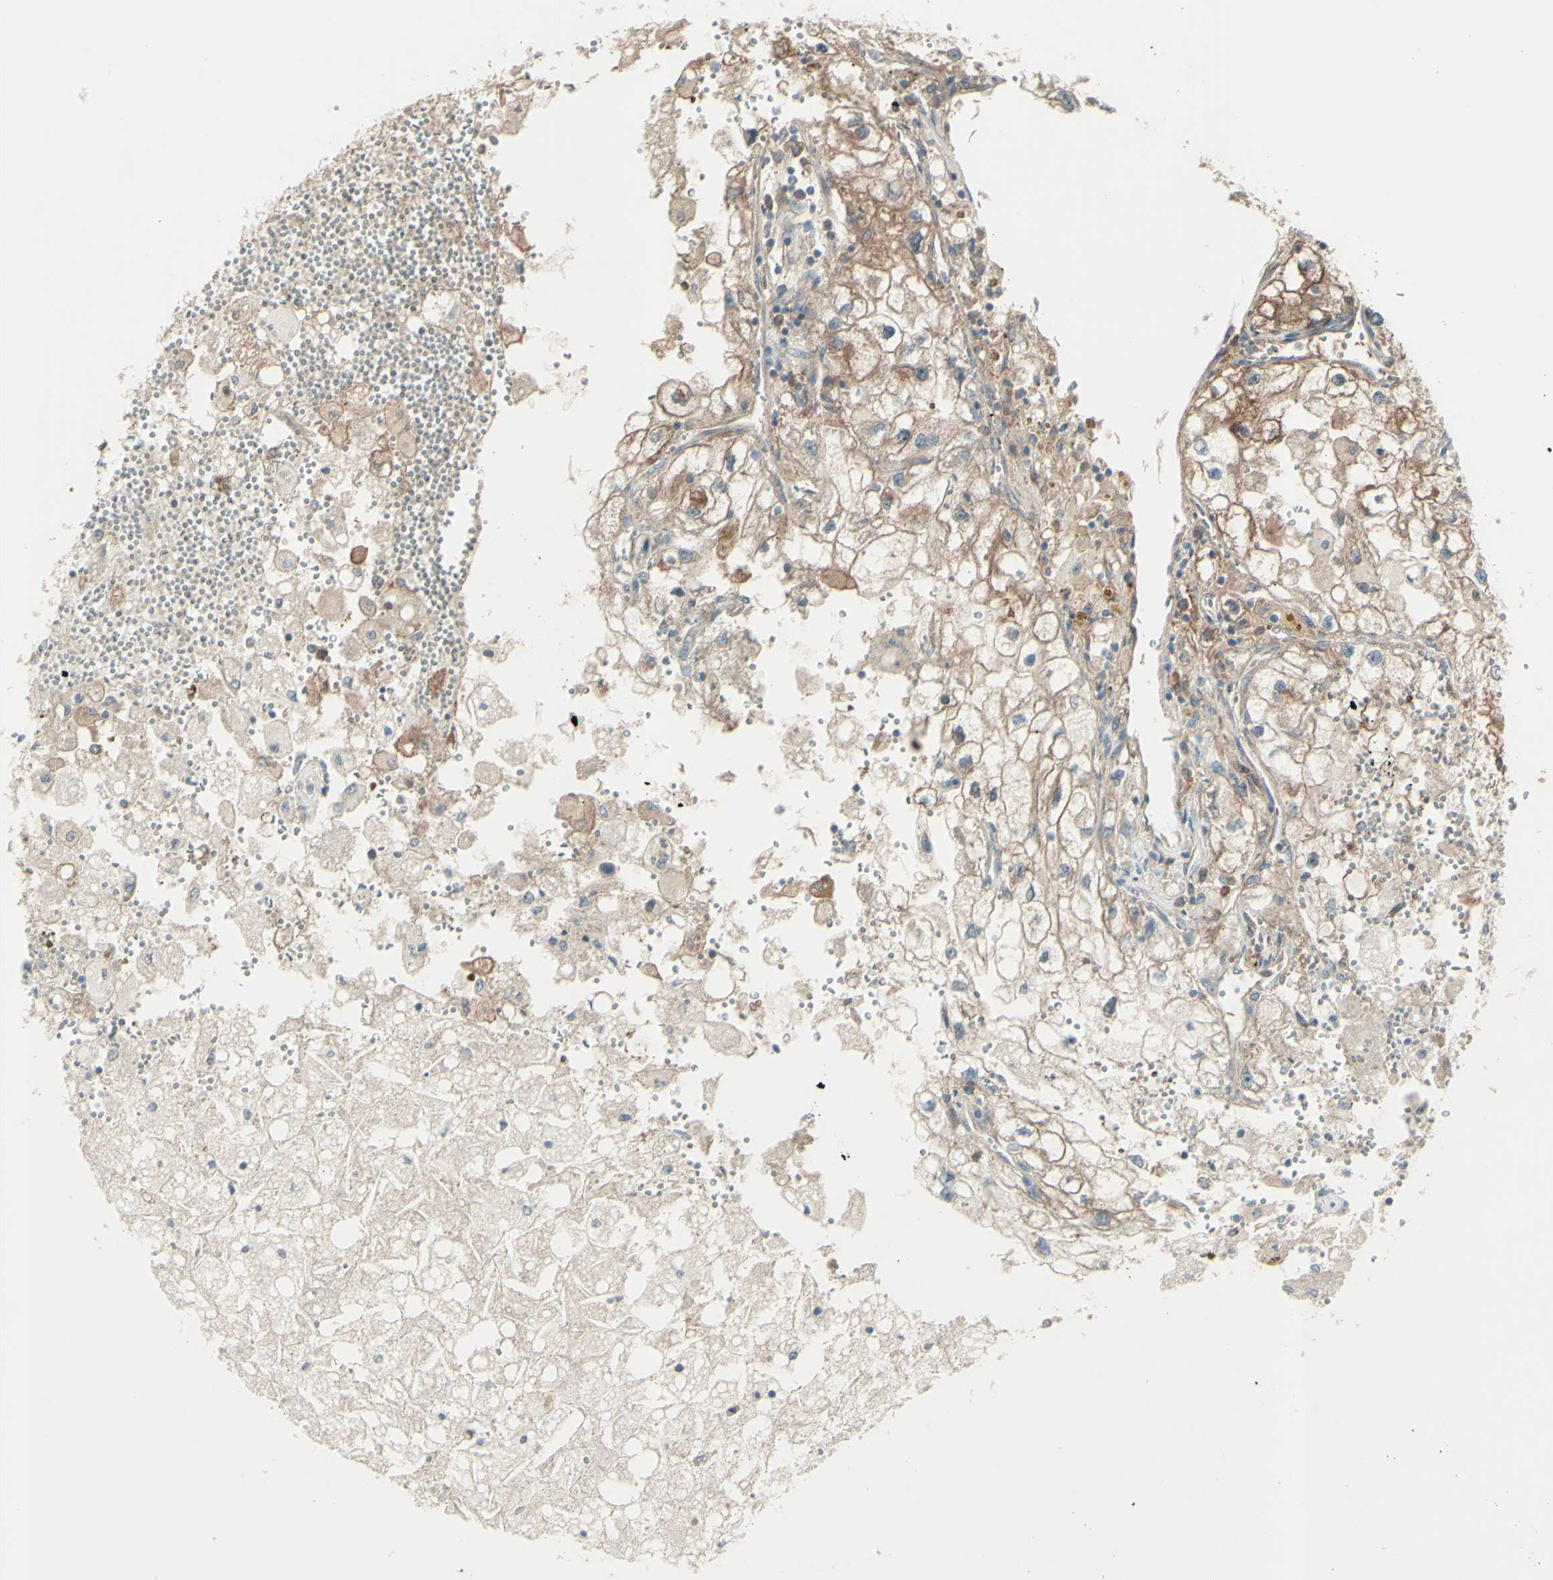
{"staining": {"intensity": "moderate", "quantity": "25%-75%", "location": "cytoplasmic/membranous"}, "tissue": "renal cancer", "cell_type": "Tumor cells", "image_type": "cancer", "snomed": [{"axis": "morphology", "description": "Adenocarcinoma, NOS"}, {"axis": "topography", "description": "Kidney"}], "caption": "DAB (3,3'-diaminobenzidine) immunohistochemical staining of human adenocarcinoma (renal) shows moderate cytoplasmic/membranous protein expression in about 25%-75% of tumor cells.", "gene": "IGSF9B", "patient": {"sex": "female", "age": 70}}